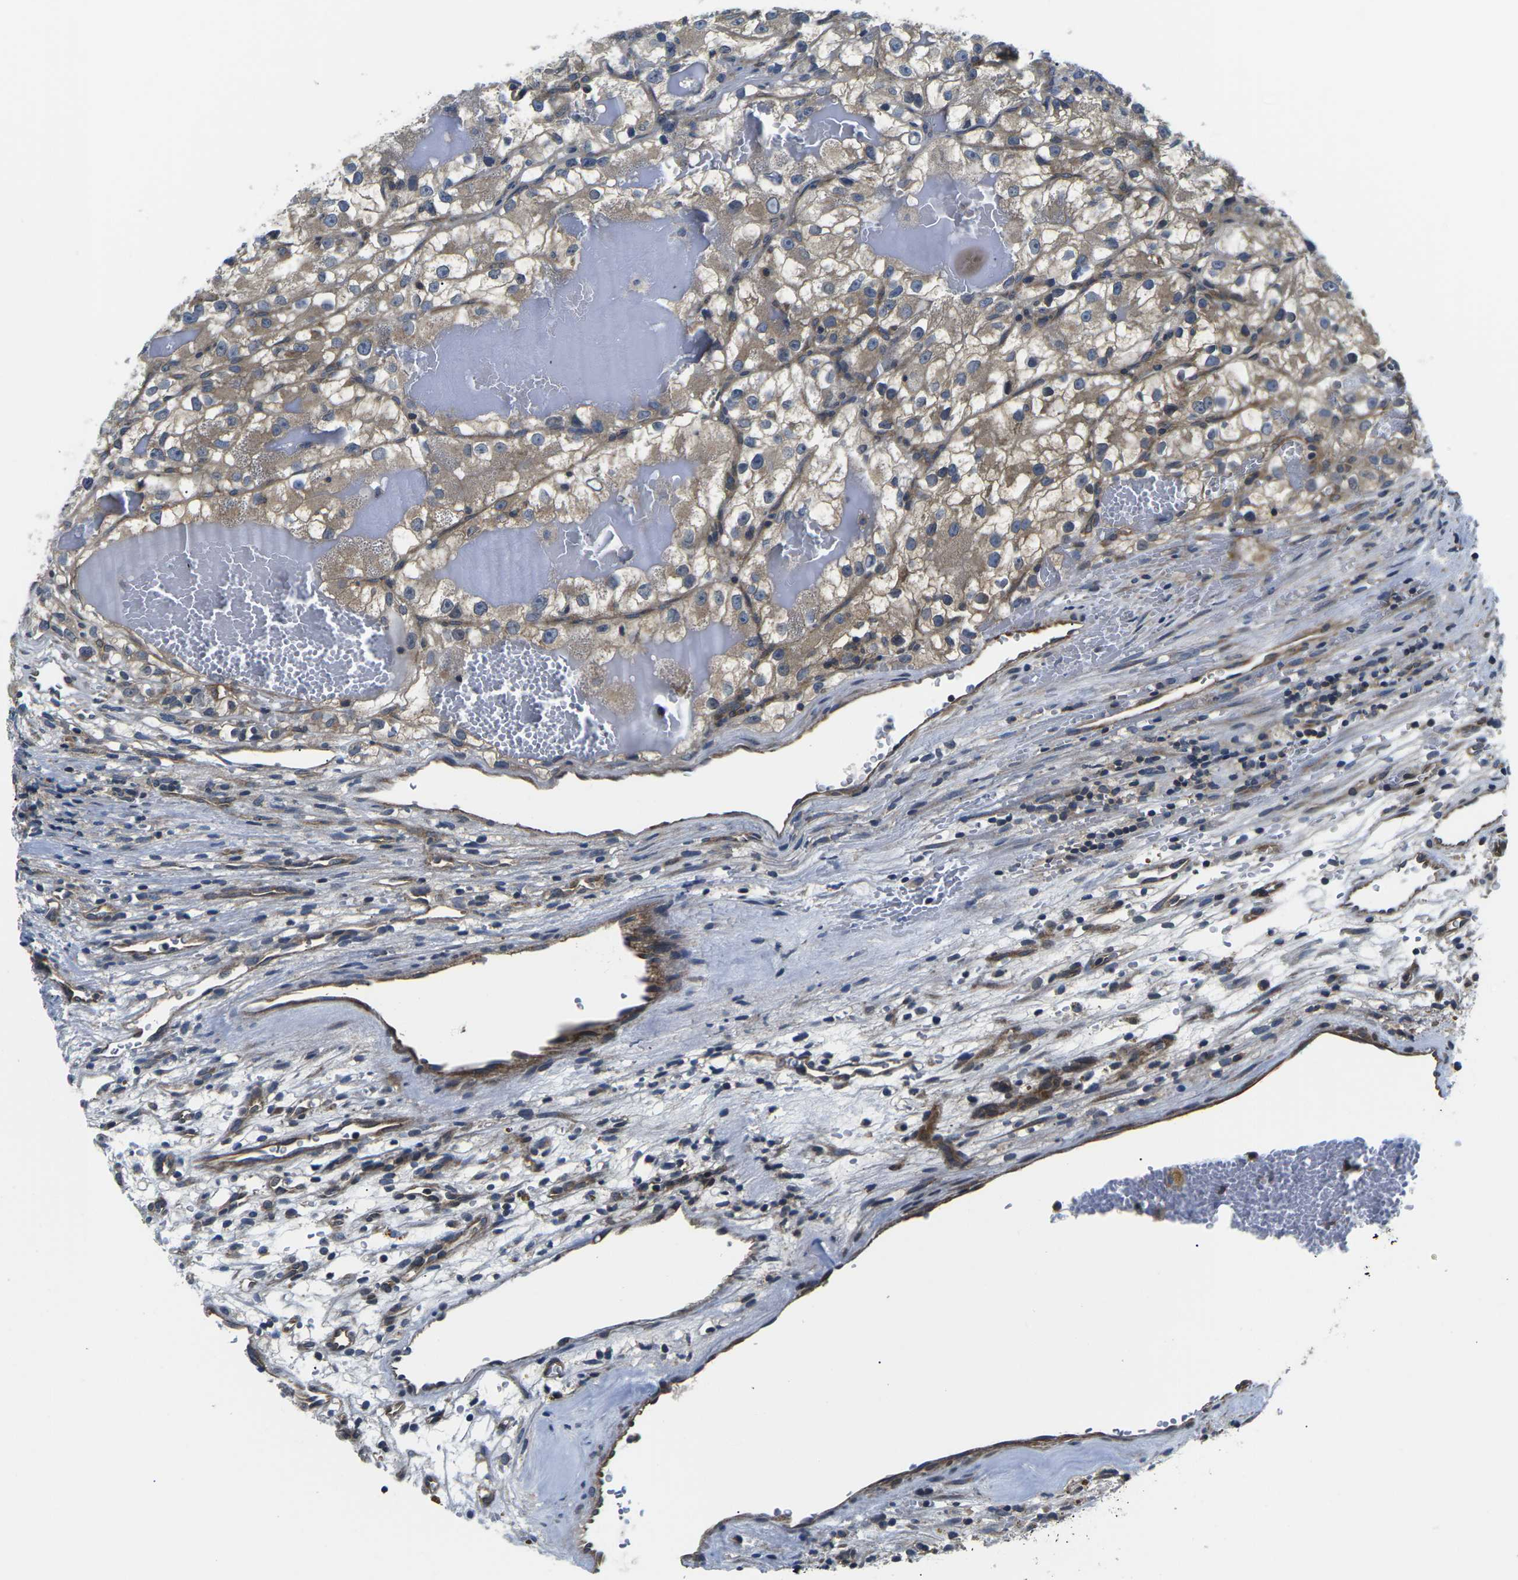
{"staining": {"intensity": "moderate", "quantity": ">75%", "location": "cytoplasmic/membranous"}, "tissue": "renal cancer", "cell_type": "Tumor cells", "image_type": "cancer", "snomed": [{"axis": "morphology", "description": "Adenocarcinoma, NOS"}, {"axis": "topography", "description": "Kidney"}], "caption": "High-magnification brightfield microscopy of renal cancer (adenocarcinoma) stained with DAB (3,3'-diaminobenzidine) (brown) and counterstained with hematoxylin (blue). tumor cells exhibit moderate cytoplasmic/membranous staining is appreciated in about>75% of cells. (DAB (3,3'-diaminobenzidine) IHC with brightfield microscopy, high magnification).", "gene": "GSK3B", "patient": {"sex": "female", "age": 57}}